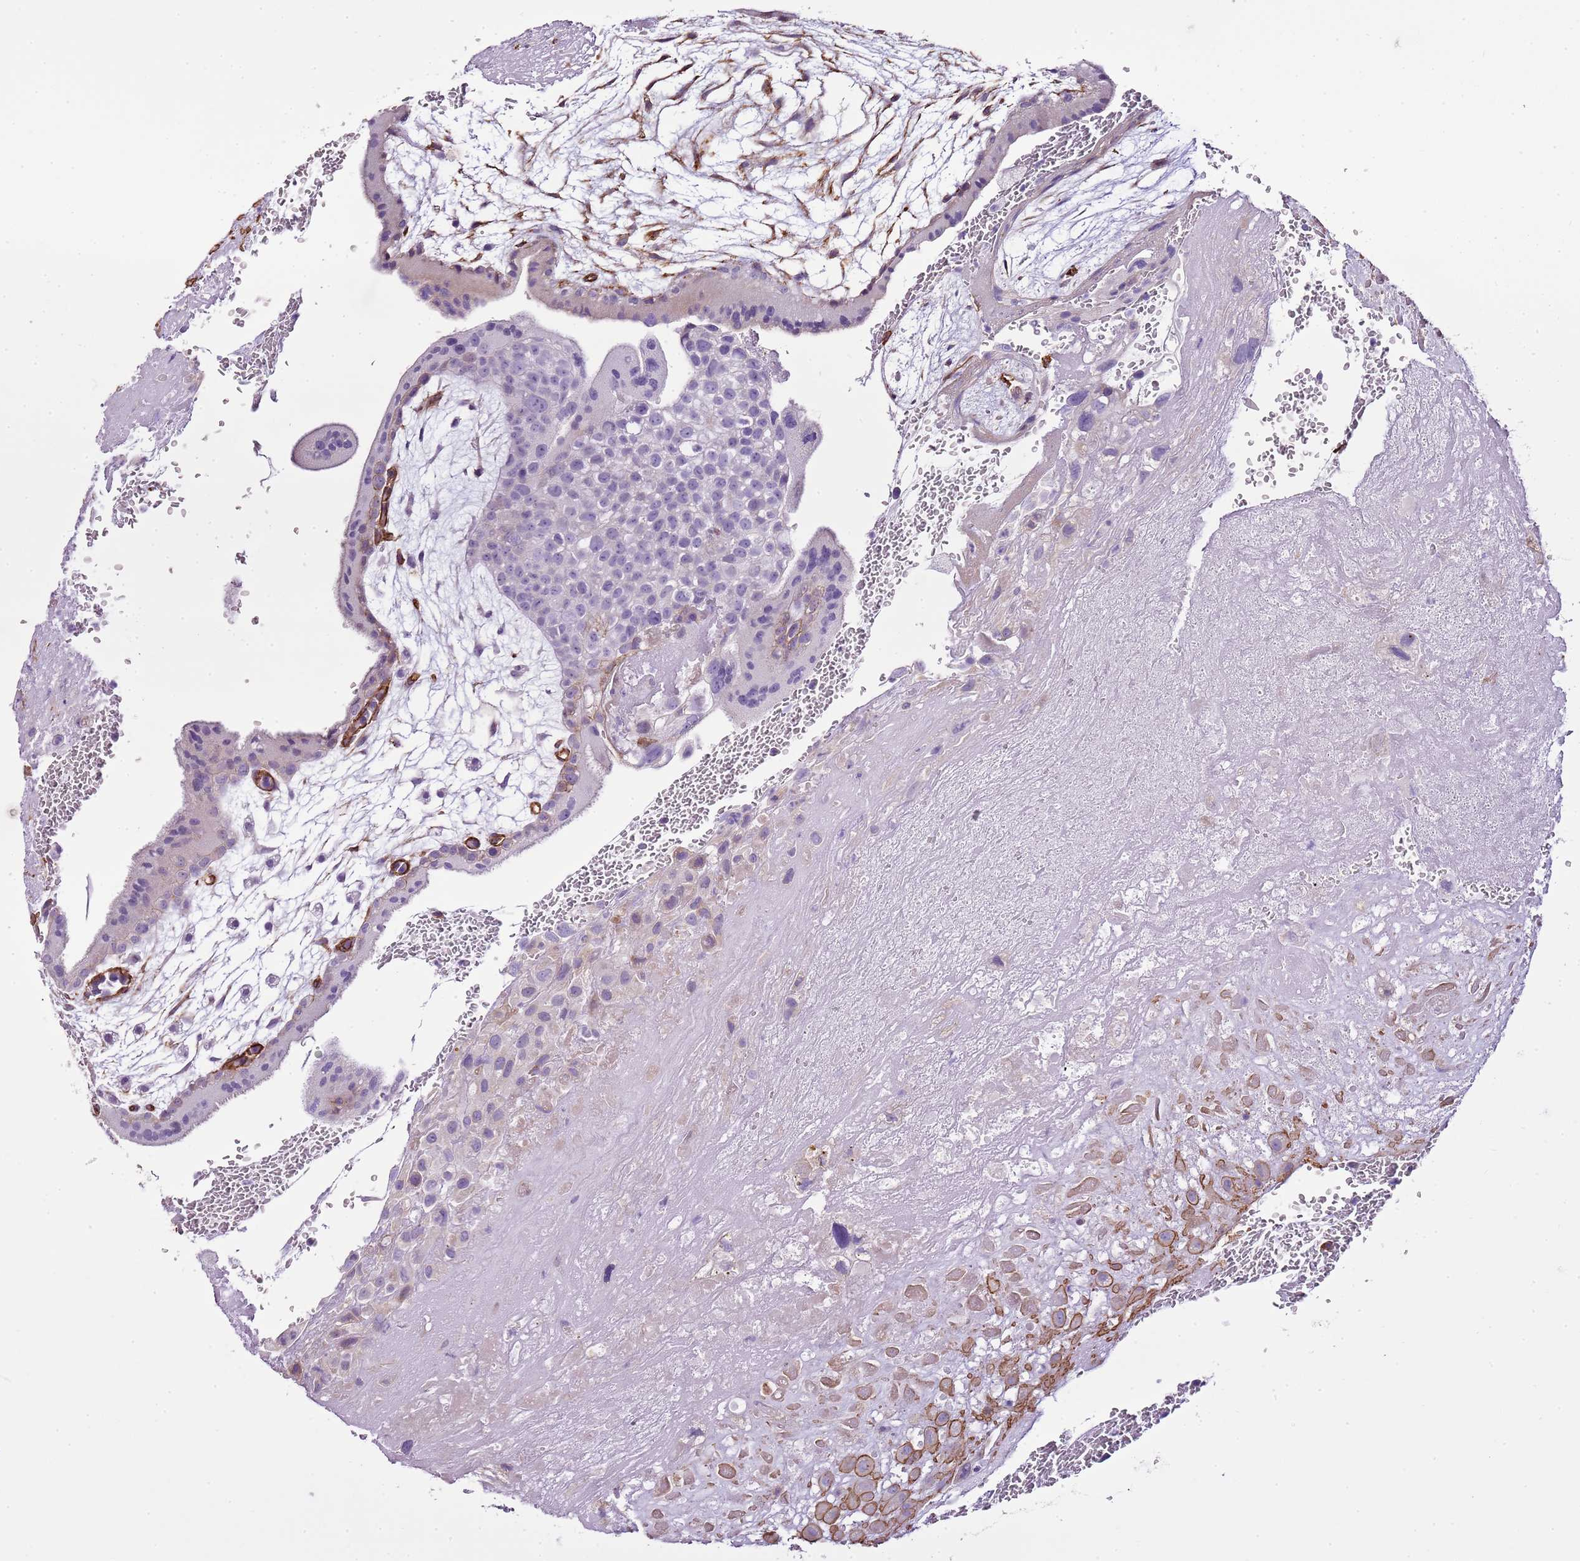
{"staining": {"intensity": "moderate", "quantity": "25%-75%", "location": "cytoplasmic/membranous"}, "tissue": "placenta", "cell_type": "Decidual cells", "image_type": "normal", "snomed": [{"axis": "morphology", "description": "Normal tissue, NOS"}, {"axis": "topography", "description": "Placenta"}], "caption": "A high-resolution micrograph shows IHC staining of unremarkable placenta, which shows moderate cytoplasmic/membranous staining in about 25%-75% of decidual cells.", "gene": "CTDSPL", "patient": {"sex": "female", "age": 35}}